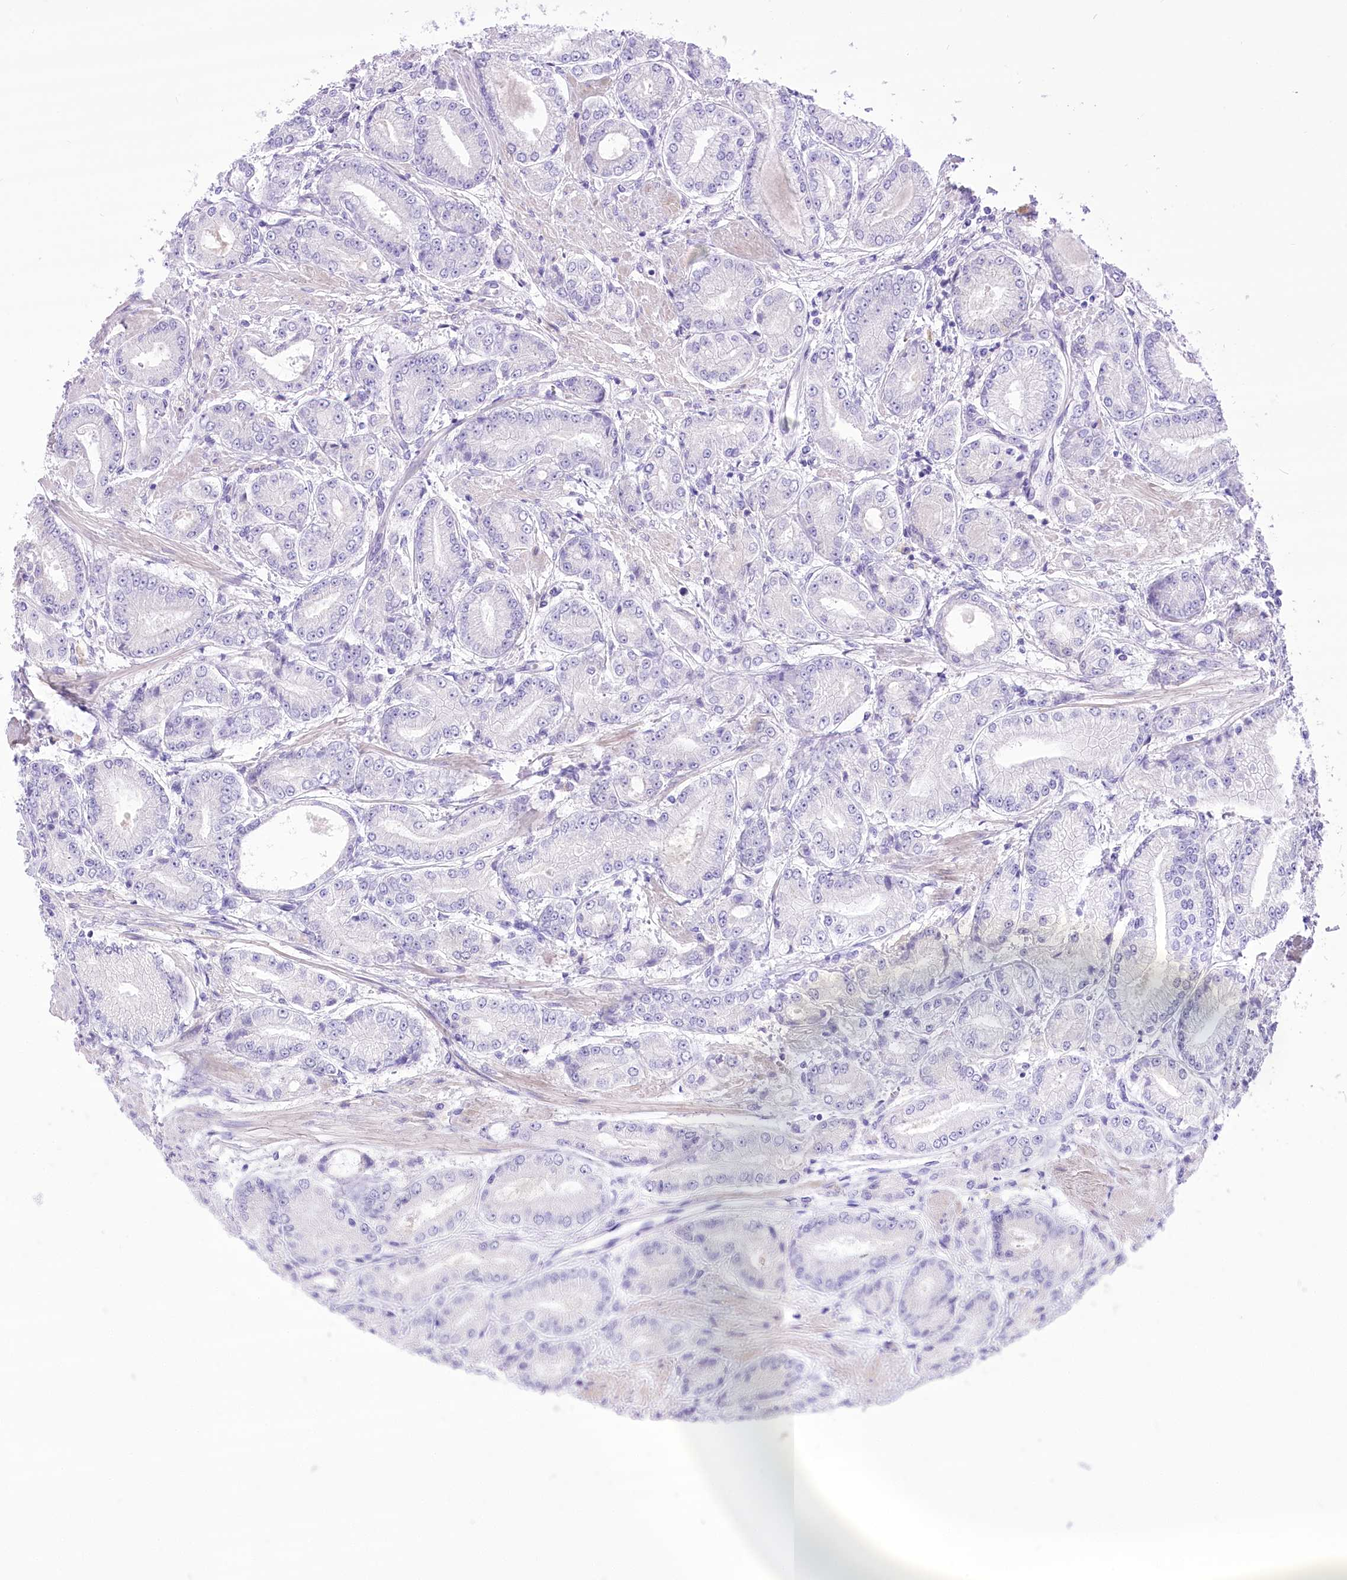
{"staining": {"intensity": "negative", "quantity": "none", "location": "none"}, "tissue": "prostate cancer", "cell_type": "Tumor cells", "image_type": "cancer", "snomed": [{"axis": "morphology", "description": "Adenocarcinoma, High grade"}, {"axis": "topography", "description": "Prostate"}], "caption": "High power microscopy image of an immunohistochemistry (IHC) micrograph of high-grade adenocarcinoma (prostate), revealing no significant expression in tumor cells. Brightfield microscopy of immunohistochemistry stained with DAB (3,3'-diaminobenzidine) (brown) and hematoxylin (blue), captured at high magnification.", "gene": "HELT", "patient": {"sex": "male", "age": 59}}